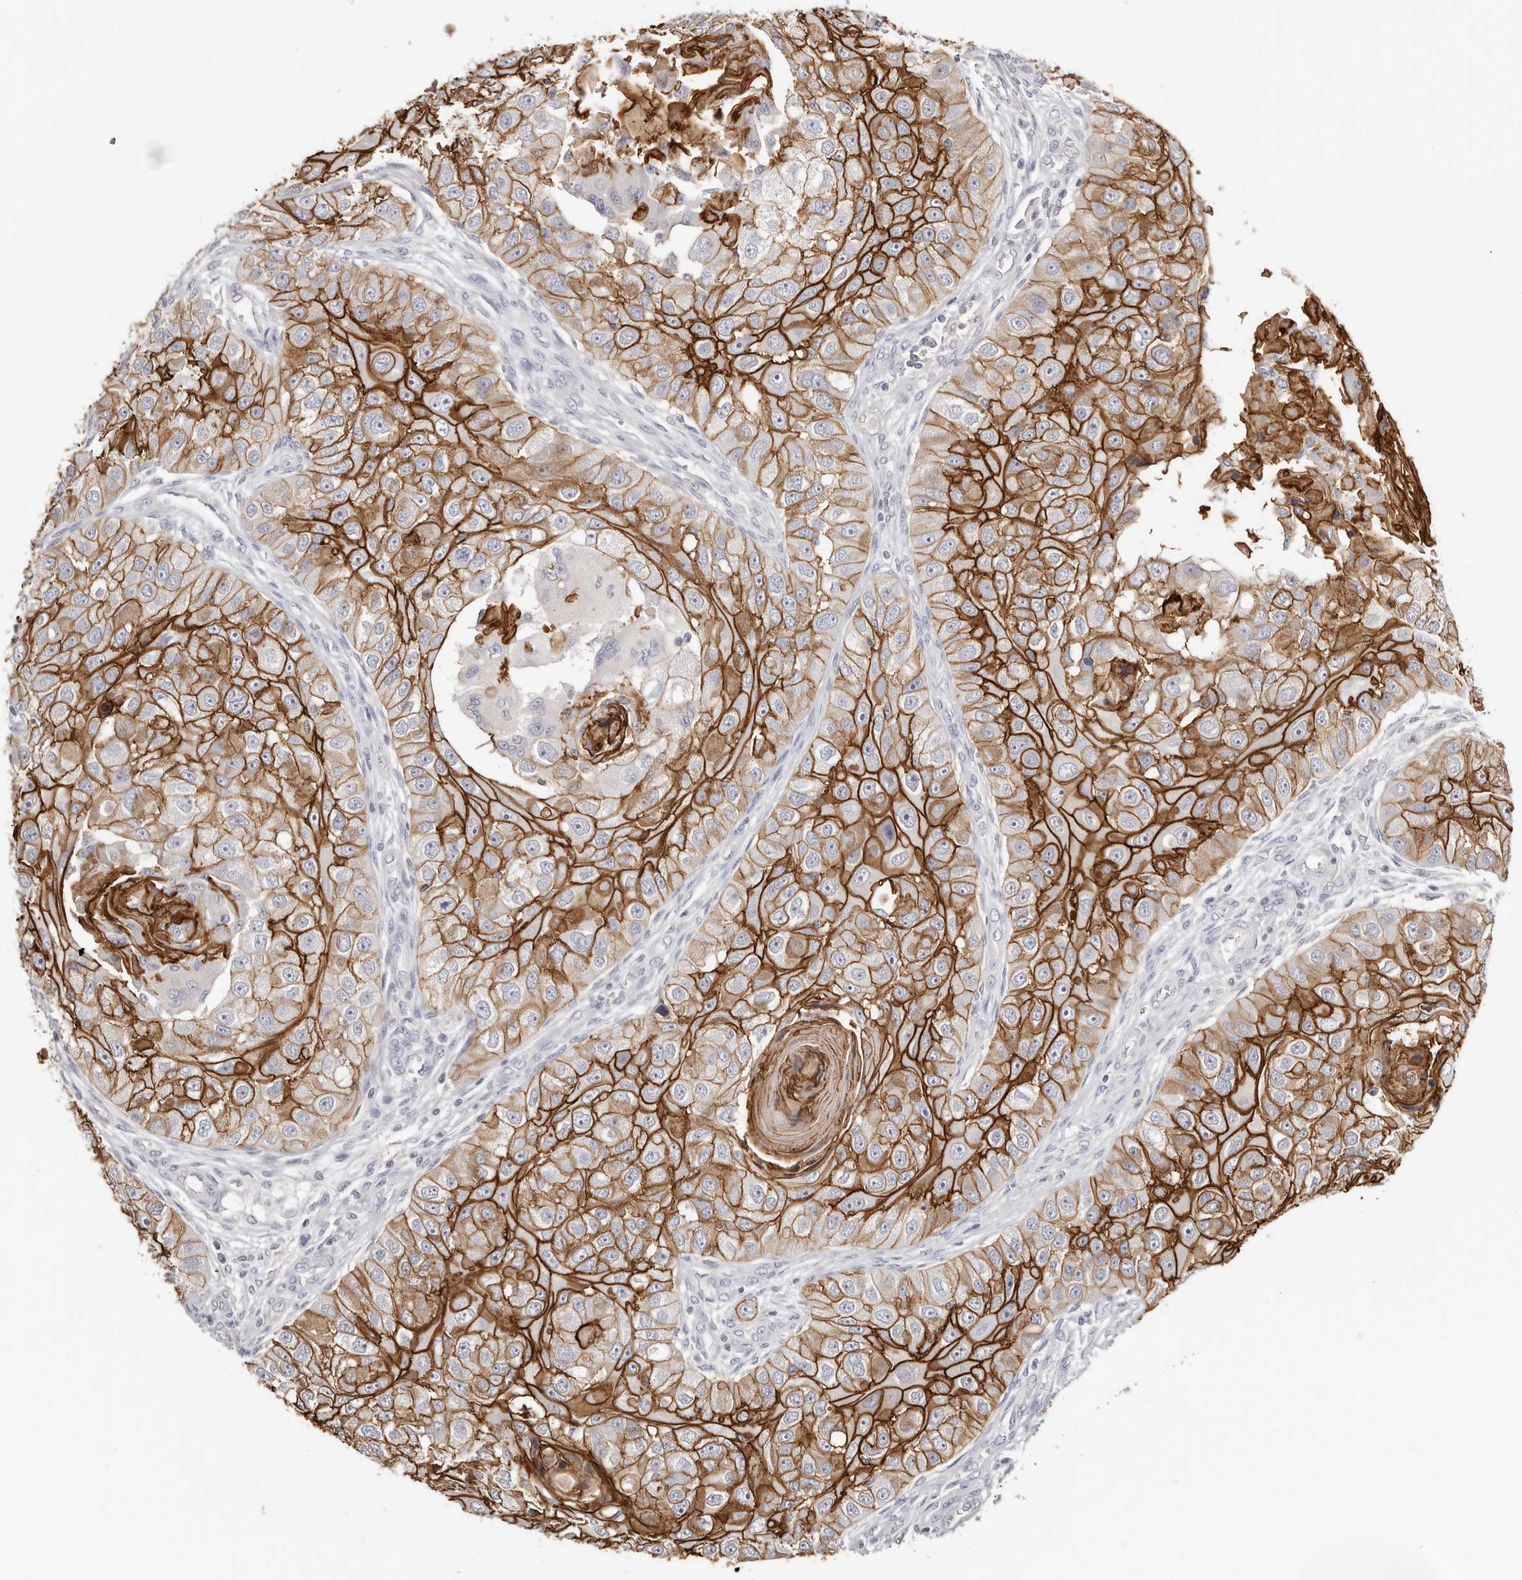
{"staining": {"intensity": "strong", "quantity": ">75%", "location": "cytoplasmic/membranous"}, "tissue": "head and neck cancer", "cell_type": "Tumor cells", "image_type": "cancer", "snomed": [{"axis": "morphology", "description": "Normal tissue, NOS"}, {"axis": "morphology", "description": "Squamous cell carcinoma, NOS"}, {"axis": "topography", "description": "Skeletal muscle"}, {"axis": "topography", "description": "Head-Neck"}], "caption": "Squamous cell carcinoma (head and neck) stained with DAB (3,3'-diaminobenzidine) immunohistochemistry (IHC) reveals high levels of strong cytoplasmic/membranous positivity in approximately >75% of tumor cells.", "gene": "S100A14", "patient": {"sex": "male", "age": 51}}